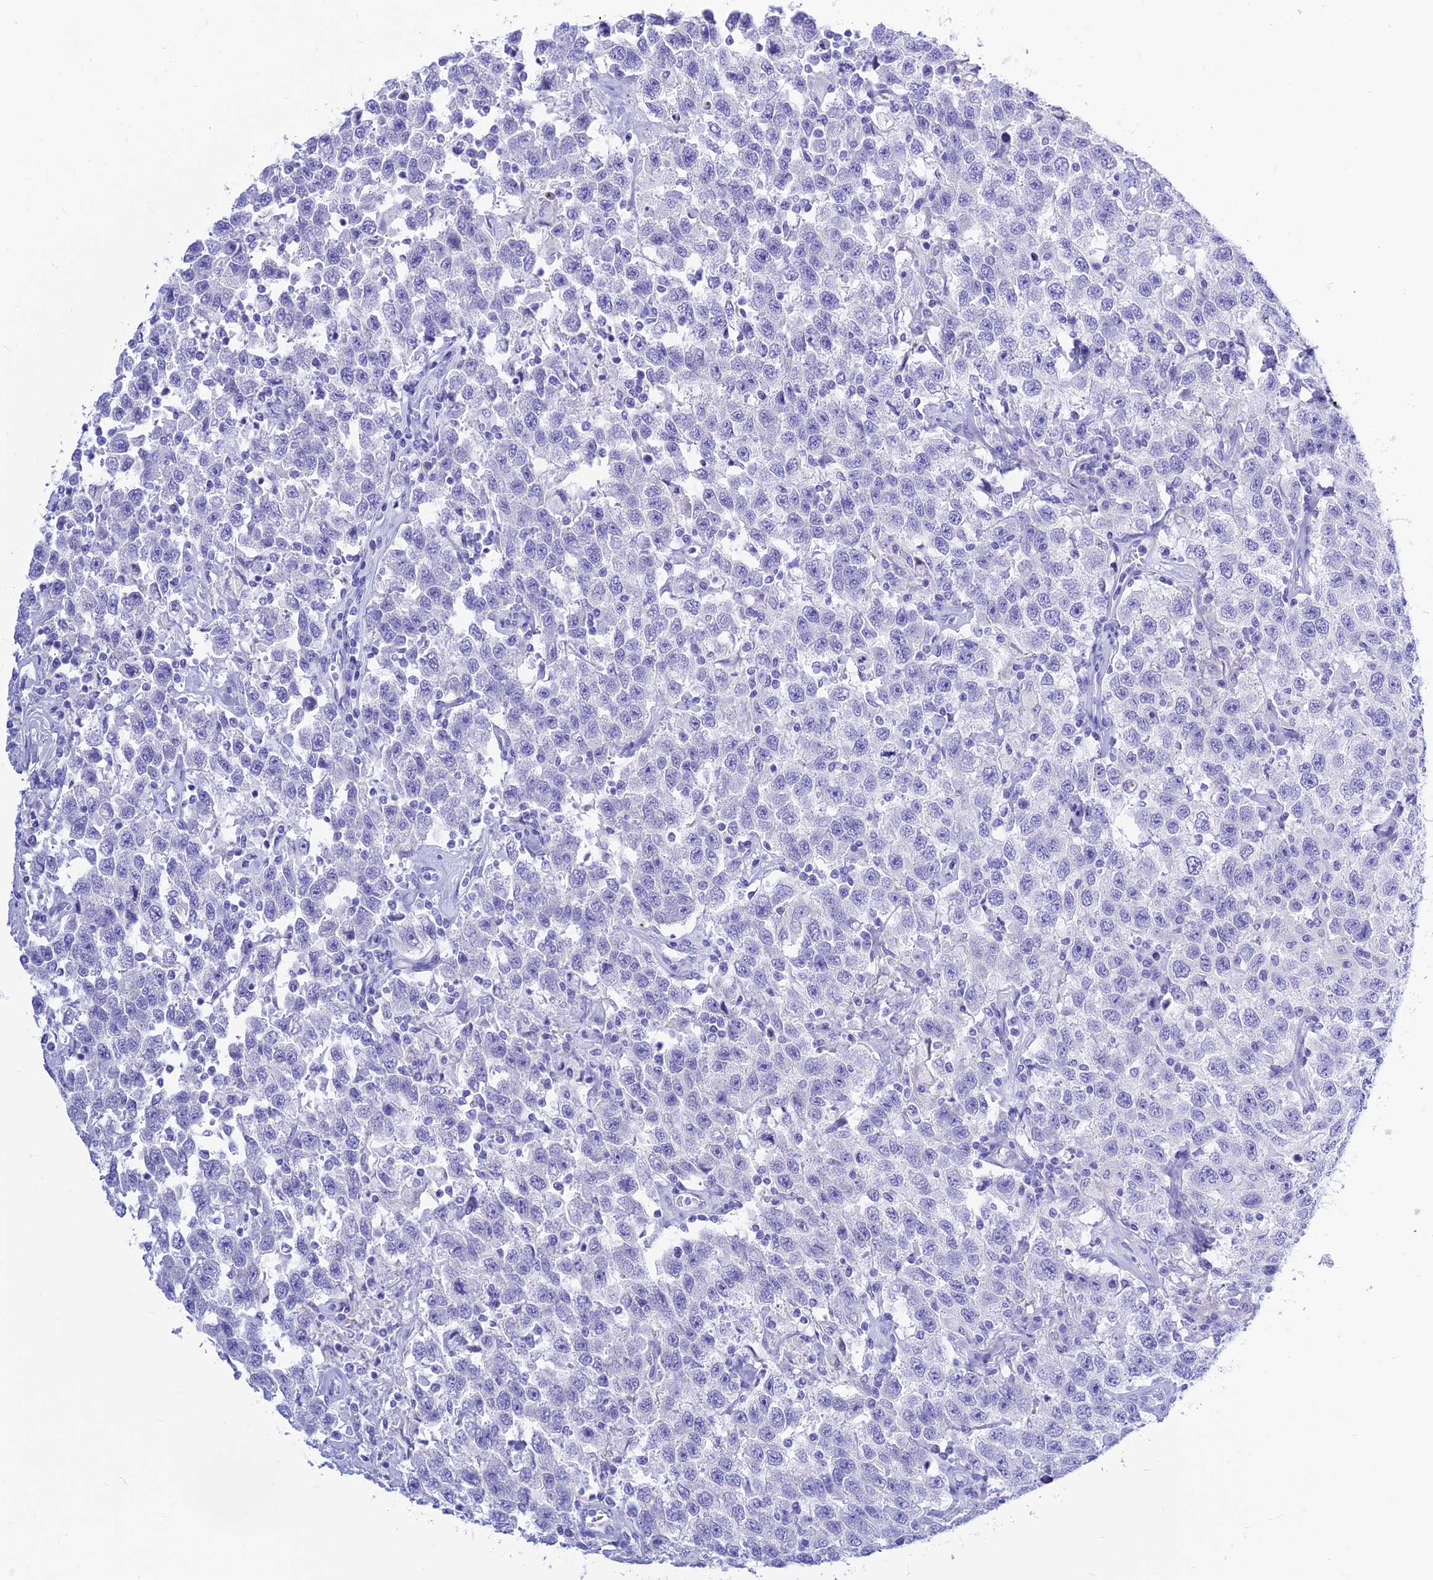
{"staining": {"intensity": "negative", "quantity": "none", "location": "none"}, "tissue": "testis cancer", "cell_type": "Tumor cells", "image_type": "cancer", "snomed": [{"axis": "morphology", "description": "Seminoma, NOS"}, {"axis": "topography", "description": "Testis"}], "caption": "Tumor cells are negative for protein expression in human testis cancer (seminoma).", "gene": "PRNP", "patient": {"sex": "male", "age": 41}}